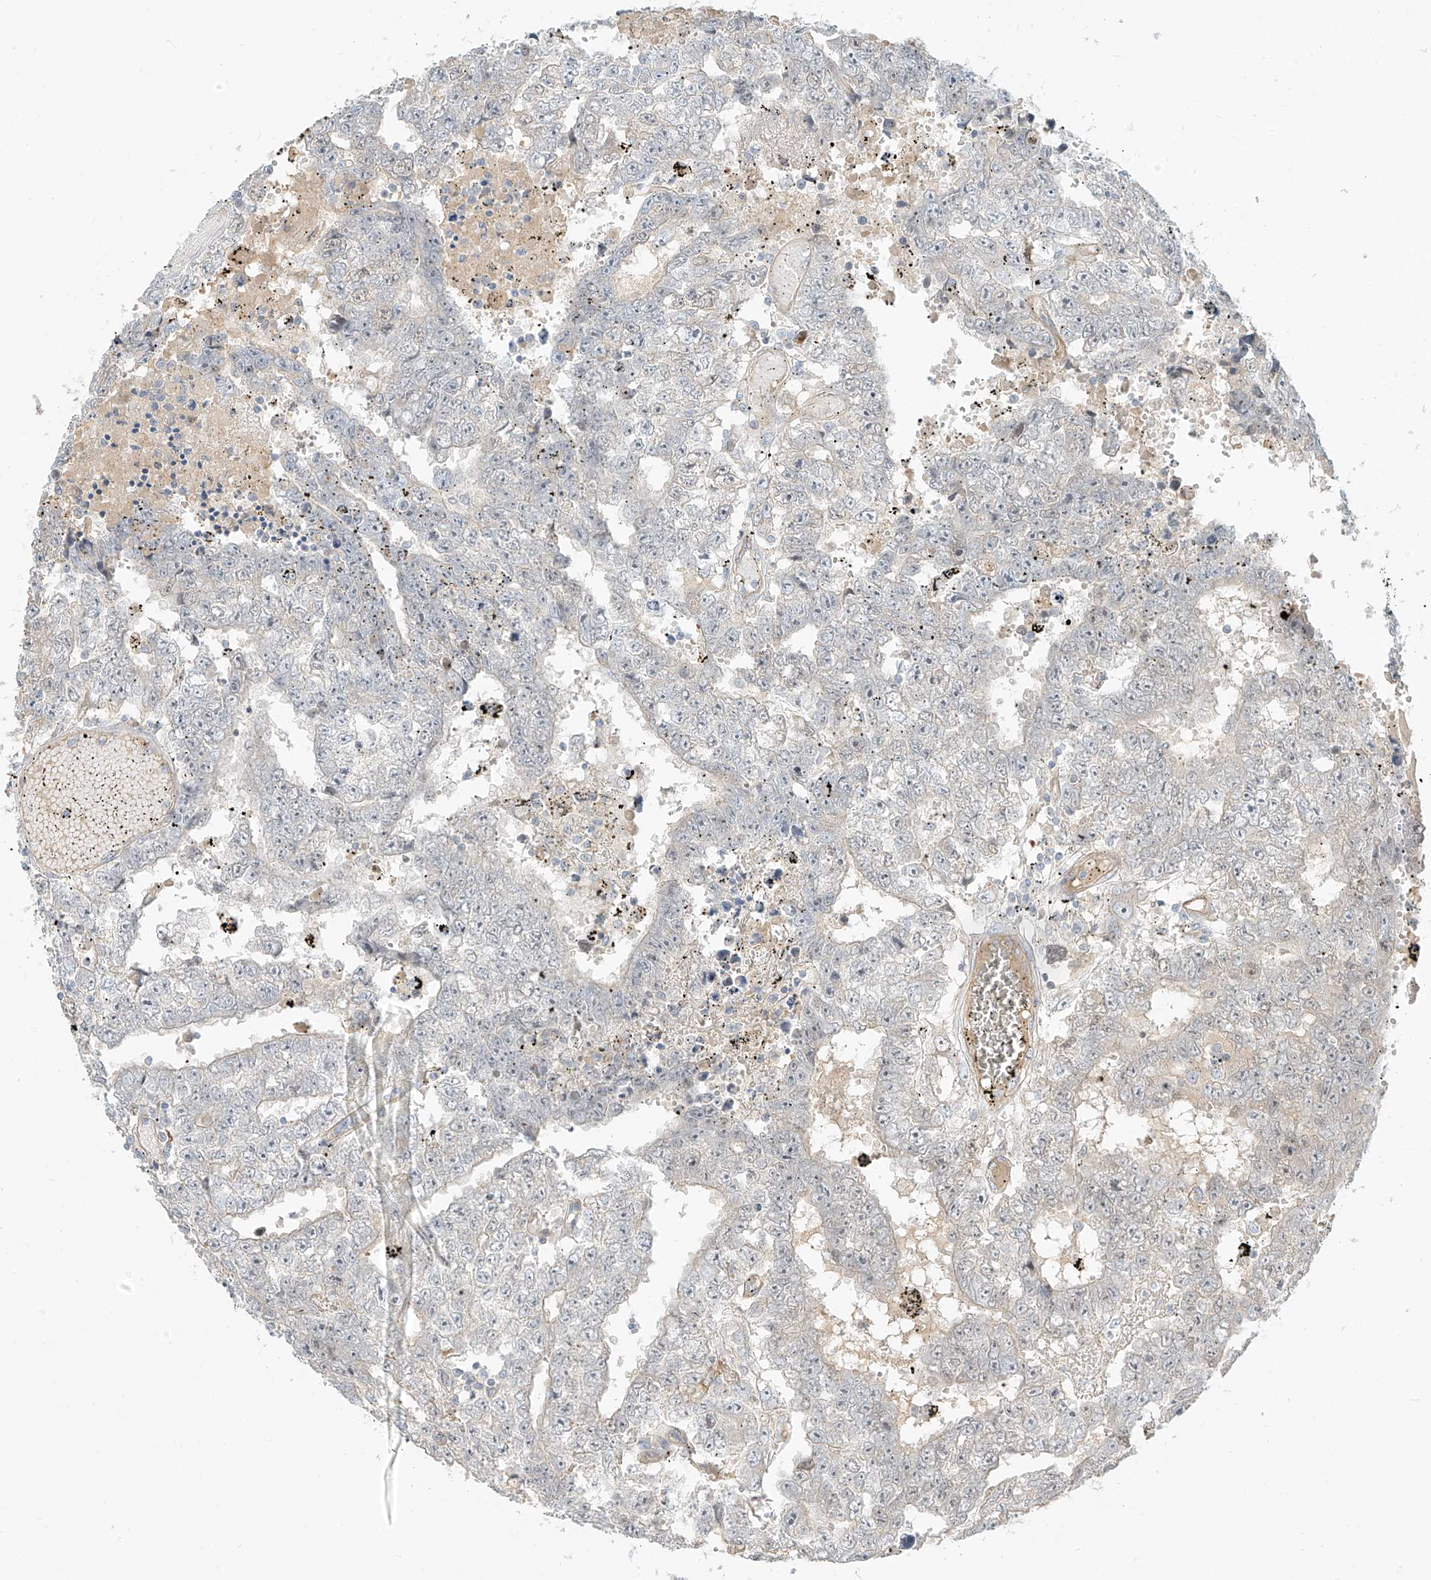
{"staining": {"intensity": "negative", "quantity": "none", "location": "none"}, "tissue": "testis cancer", "cell_type": "Tumor cells", "image_type": "cancer", "snomed": [{"axis": "morphology", "description": "Carcinoma, Embryonal, NOS"}, {"axis": "topography", "description": "Testis"}], "caption": "Immunohistochemical staining of testis cancer shows no significant positivity in tumor cells. The staining was performed using DAB (3,3'-diaminobenzidine) to visualize the protein expression in brown, while the nuclei were stained in blue with hematoxylin (Magnification: 20x).", "gene": "C2orf42", "patient": {"sex": "male", "age": 25}}